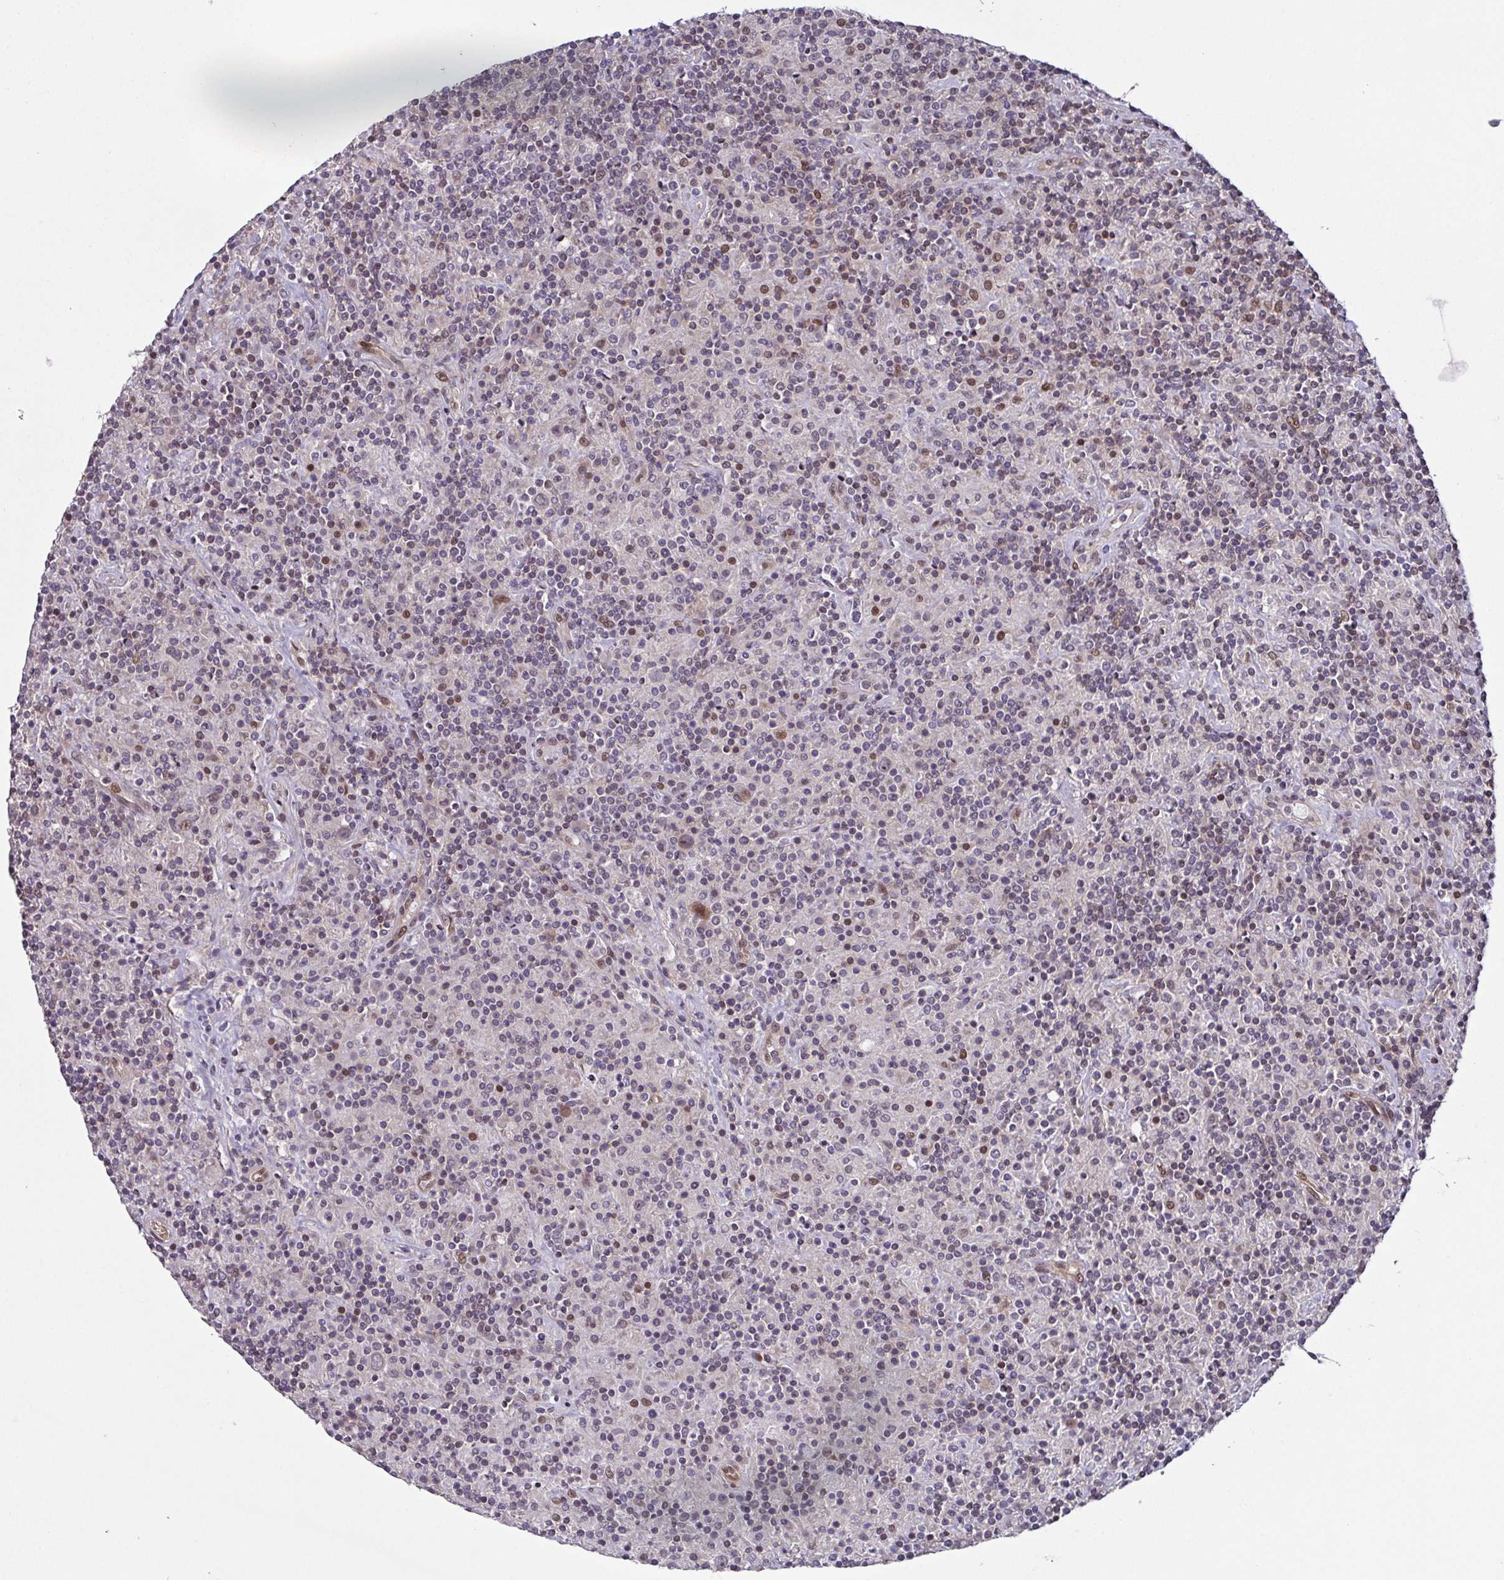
{"staining": {"intensity": "weak", "quantity": "25%-75%", "location": "cytoplasmic/membranous,nuclear"}, "tissue": "lymphoma", "cell_type": "Tumor cells", "image_type": "cancer", "snomed": [{"axis": "morphology", "description": "Hodgkin's disease, NOS"}, {"axis": "topography", "description": "Lymph node"}], "caption": "Weak cytoplasmic/membranous and nuclear staining for a protein is seen in approximately 25%-75% of tumor cells of lymphoma using immunohistochemistry (IHC).", "gene": "DNAJB1", "patient": {"sex": "male", "age": 70}}